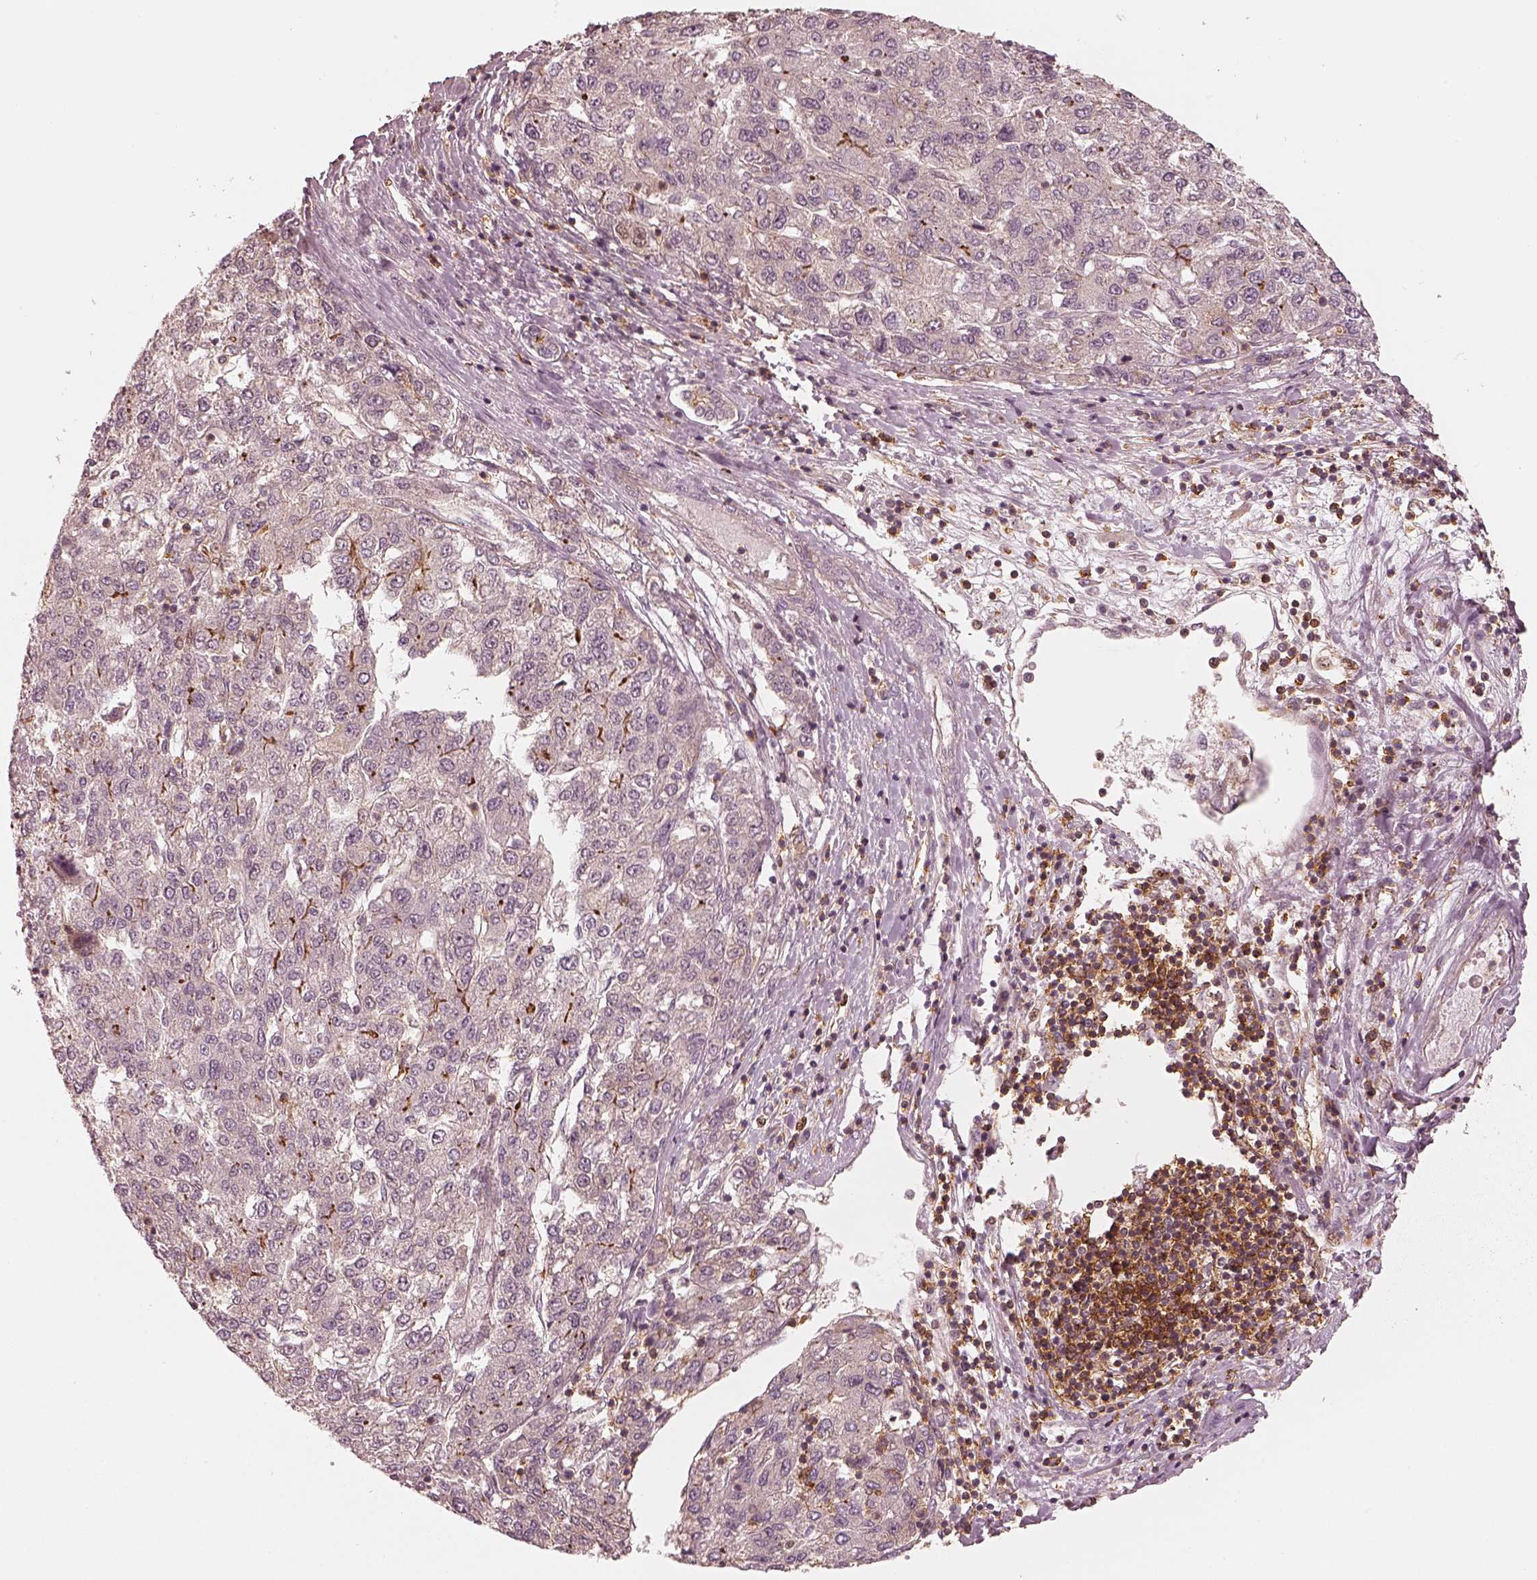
{"staining": {"intensity": "strong", "quantity": "<25%", "location": "cytoplasmic/membranous"}, "tissue": "liver cancer", "cell_type": "Tumor cells", "image_type": "cancer", "snomed": [{"axis": "morphology", "description": "Carcinoma, Hepatocellular, NOS"}, {"axis": "topography", "description": "Liver"}], "caption": "IHC (DAB) staining of human liver cancer (hepatocellular carcinoma) shows strong cytoplasmic/membranous protein positivity in approximately <25% of tumor cells. (DAB = brown stain, brightfield microscopy at high magnification).", "gene": "FAM107B", "patient": {"sex": "male", "age": 56}}